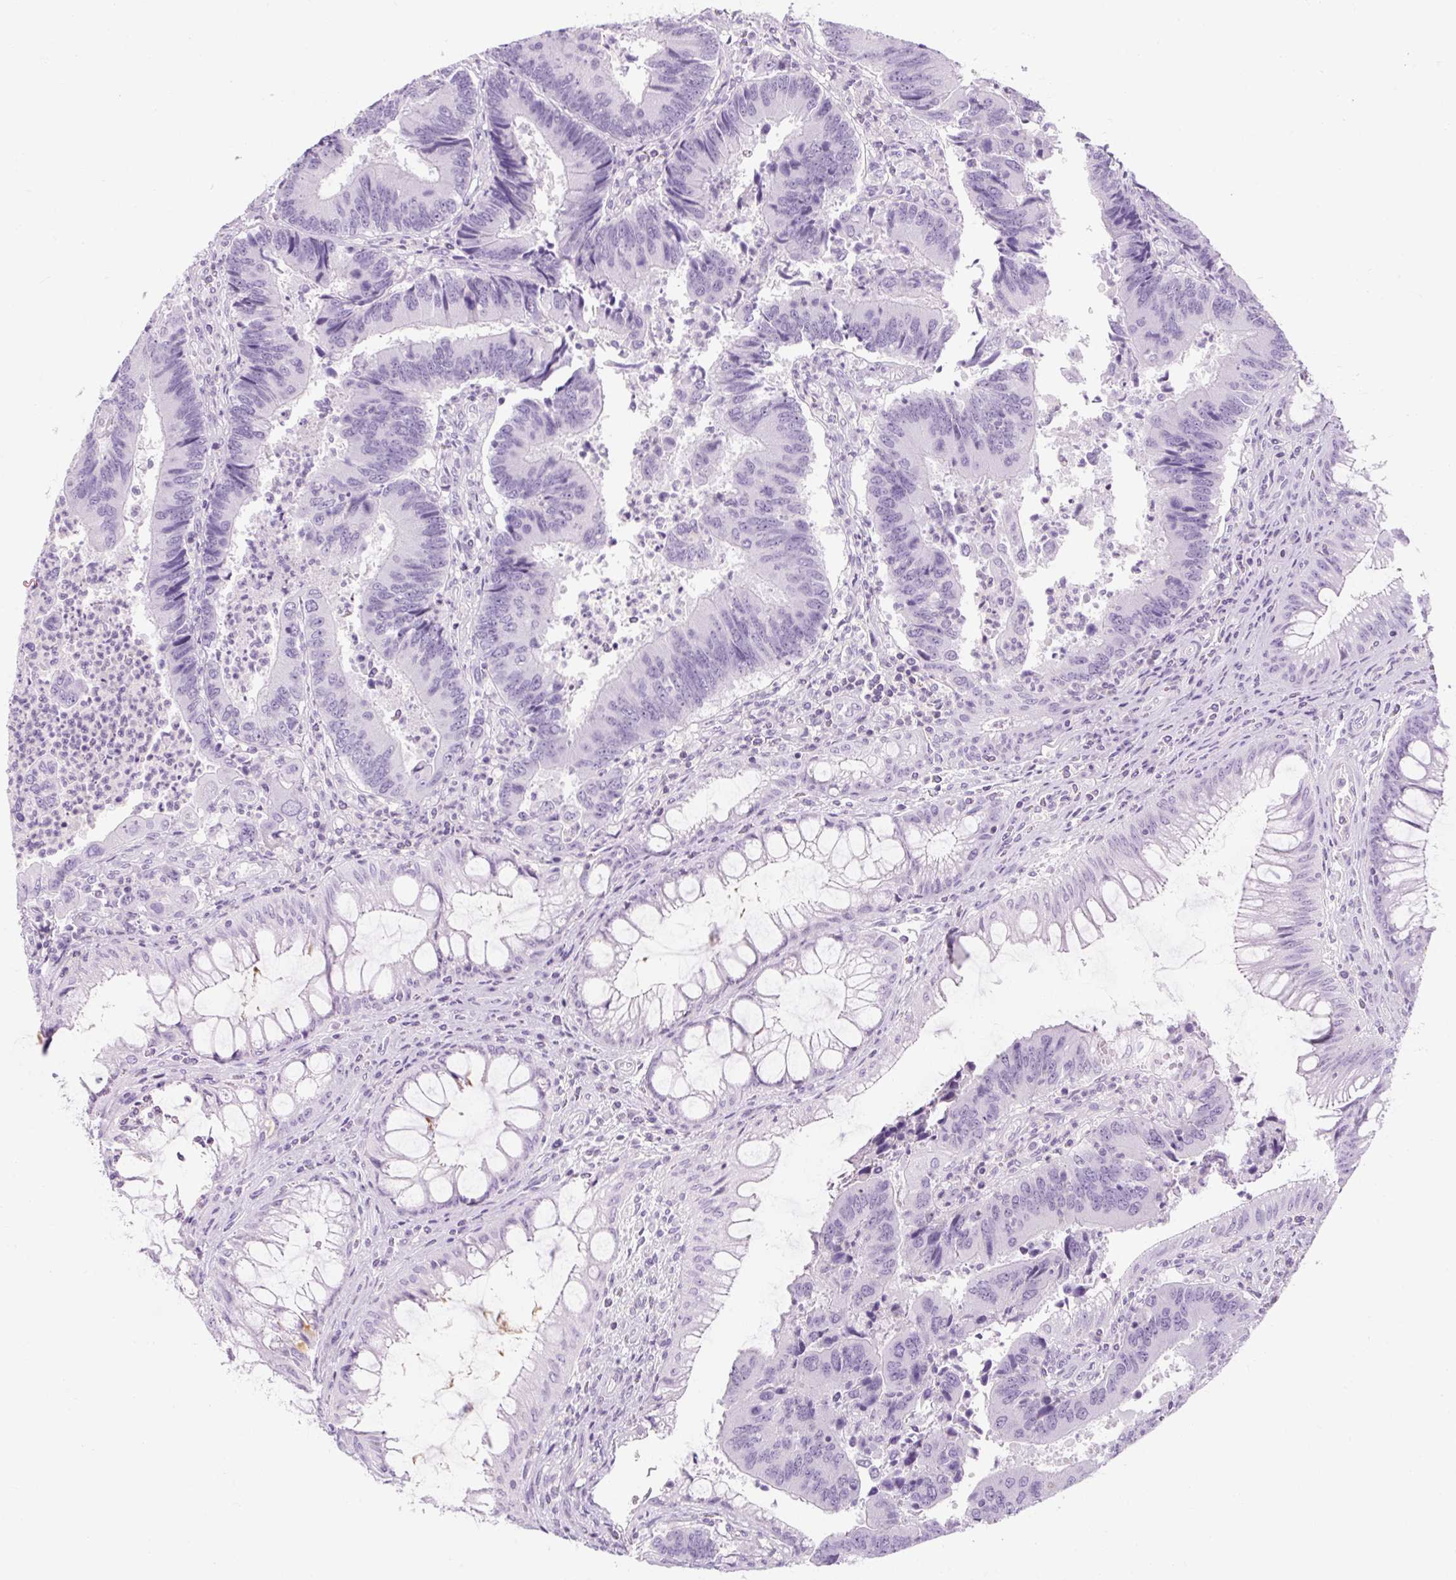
{"staining": {"intensity": "negative", "quantity": "none", "location": "none"}, "tissue": "colorectal cancer", "cell_type": "Tumor cells", "image_type": "cancer", "snomed": [{"axis": "morphology", "description": "Adenocarcinoma, NOS"}, {"axis": "topography", "description": "Colon"}], "caption": "This is an immunohistochemistry image of adenocarcinoma (colorectal). There is no positivity in tumor cells.", "gene": "TIGD2", "patient": {"sex": "female", "age": 67}}